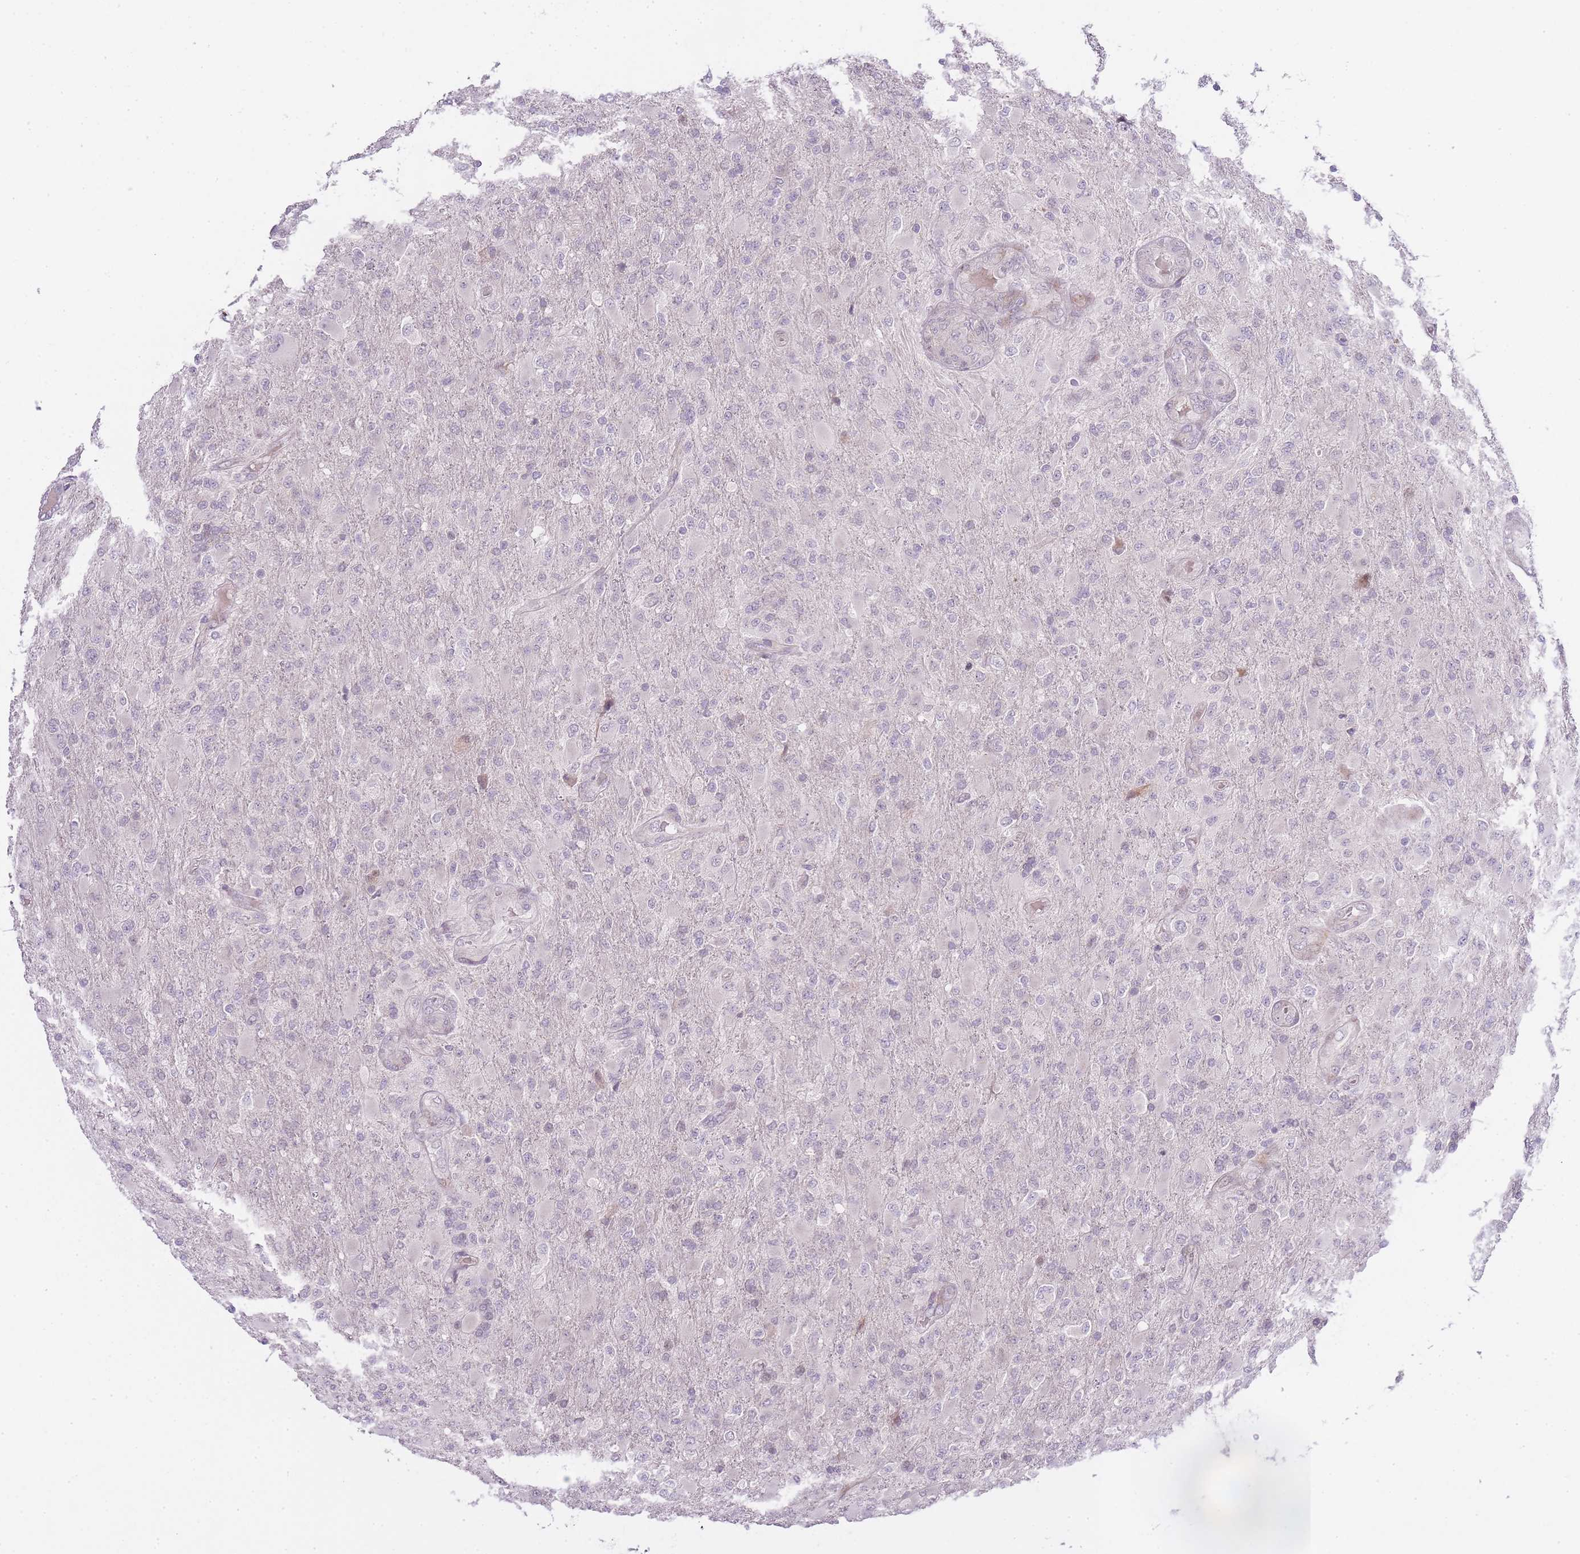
{"staining": {"intensity": "strong", "quantity": "<25%", "location": "nuclear"}, "tissue": "glioma", "cell_type": "Tumor cells", "image_type": "cancer", "snomed": [{"axis": "morphology", "description": "Glioma, malignant, Low grade"}, {"axis": "topography", "description": "Brain"}], "caption": "Immunohistochemistry (IHC) (DAB (3,3'-diaminobenzidine)) staining of glioma demonstrates strong nuclear protein staining in about <25% of tumor cells.", "gene": "OGG1", "patient": {"sex": "male", "age": 65}}